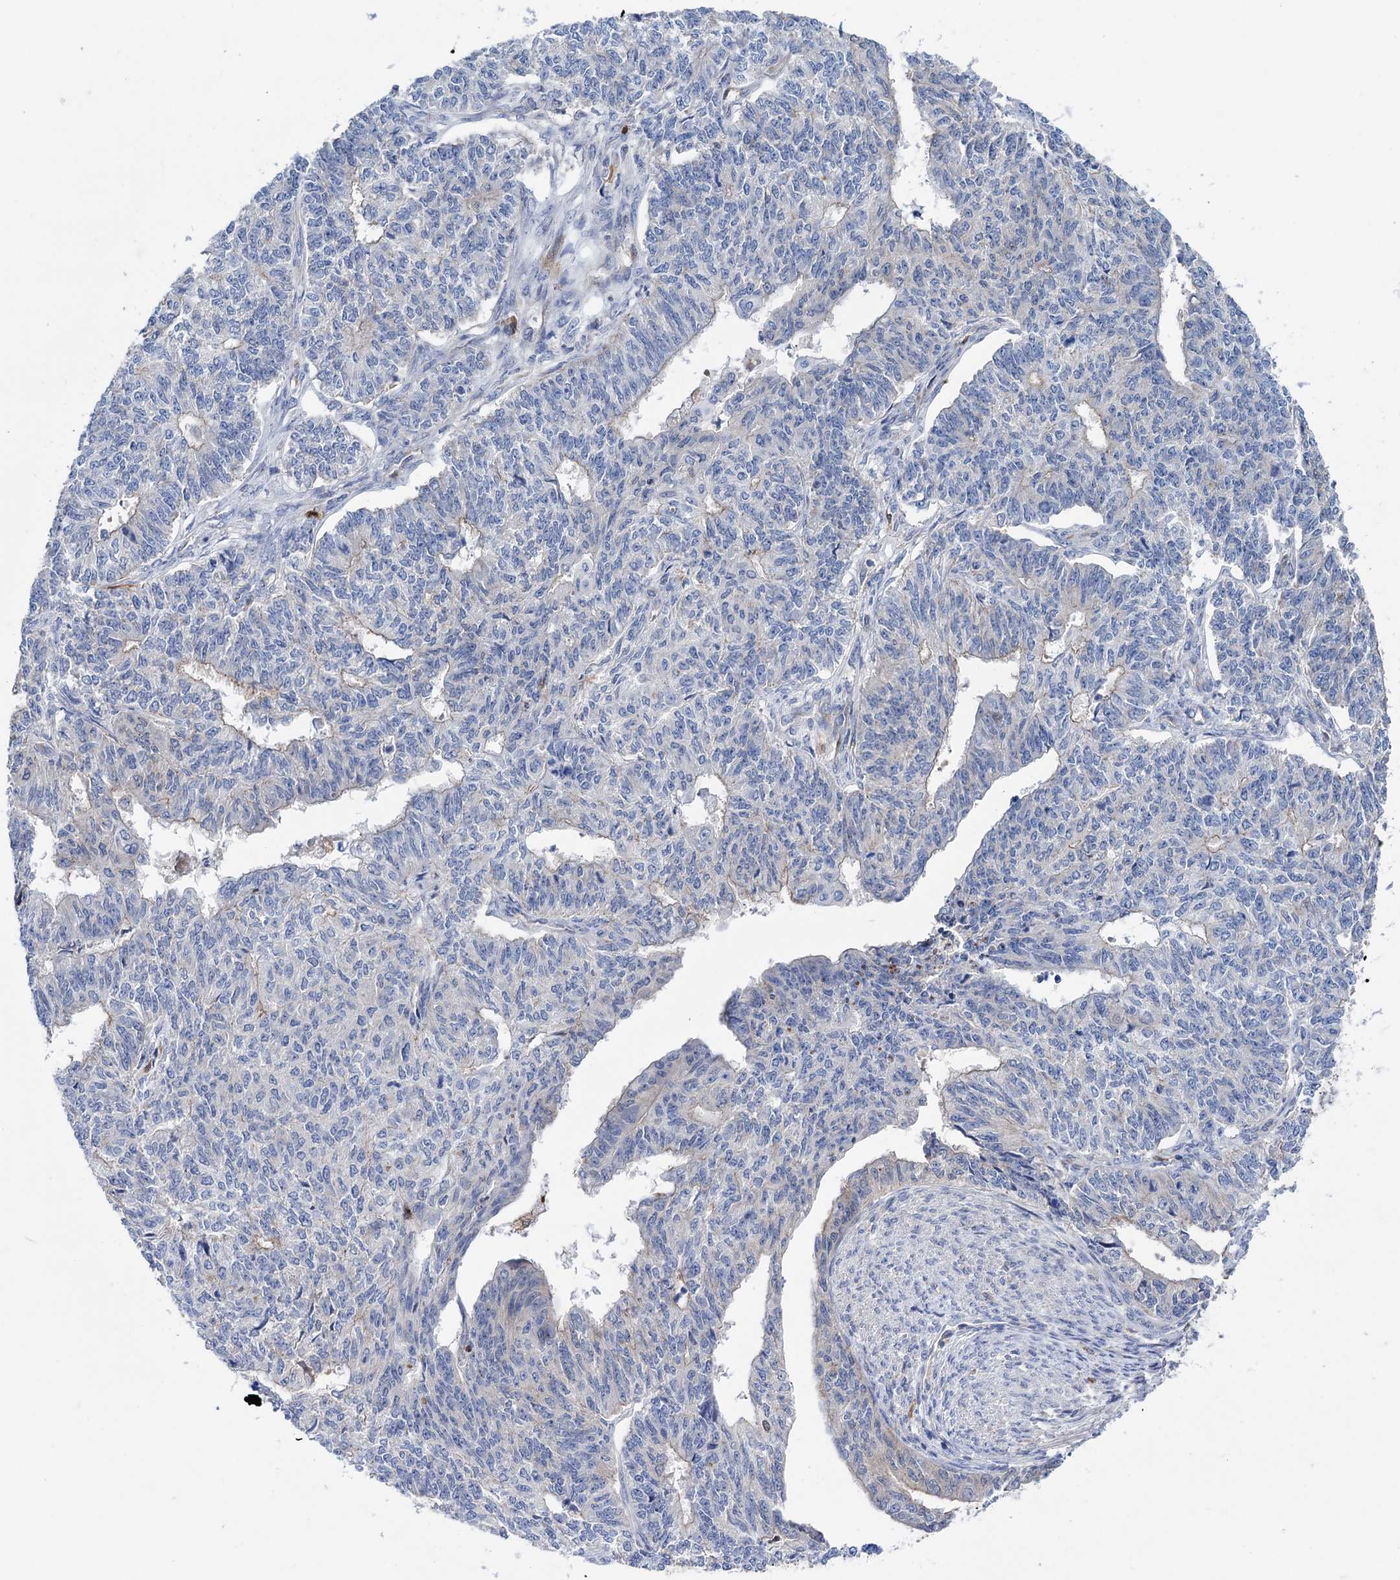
{"staining": {"intensity": "negative", "quantity": "none", "location": "none"}, "tissue": "endometrial cancer", "cell_type": "Tumor cells", "image_type": "cancer", "snomed": [{"axis": "morphology", "description": "Adenocarcinoma, NOS"}, {"axis": "topography", "description": "Endometrium"}], "caption": "DAB immunohistochemical staining of endometrial cancer (adenocarcinoma) shows no significant expression in tumor cells.", "gene": "ZNRD2", "patient": {"sex": "female", "age": 32}}